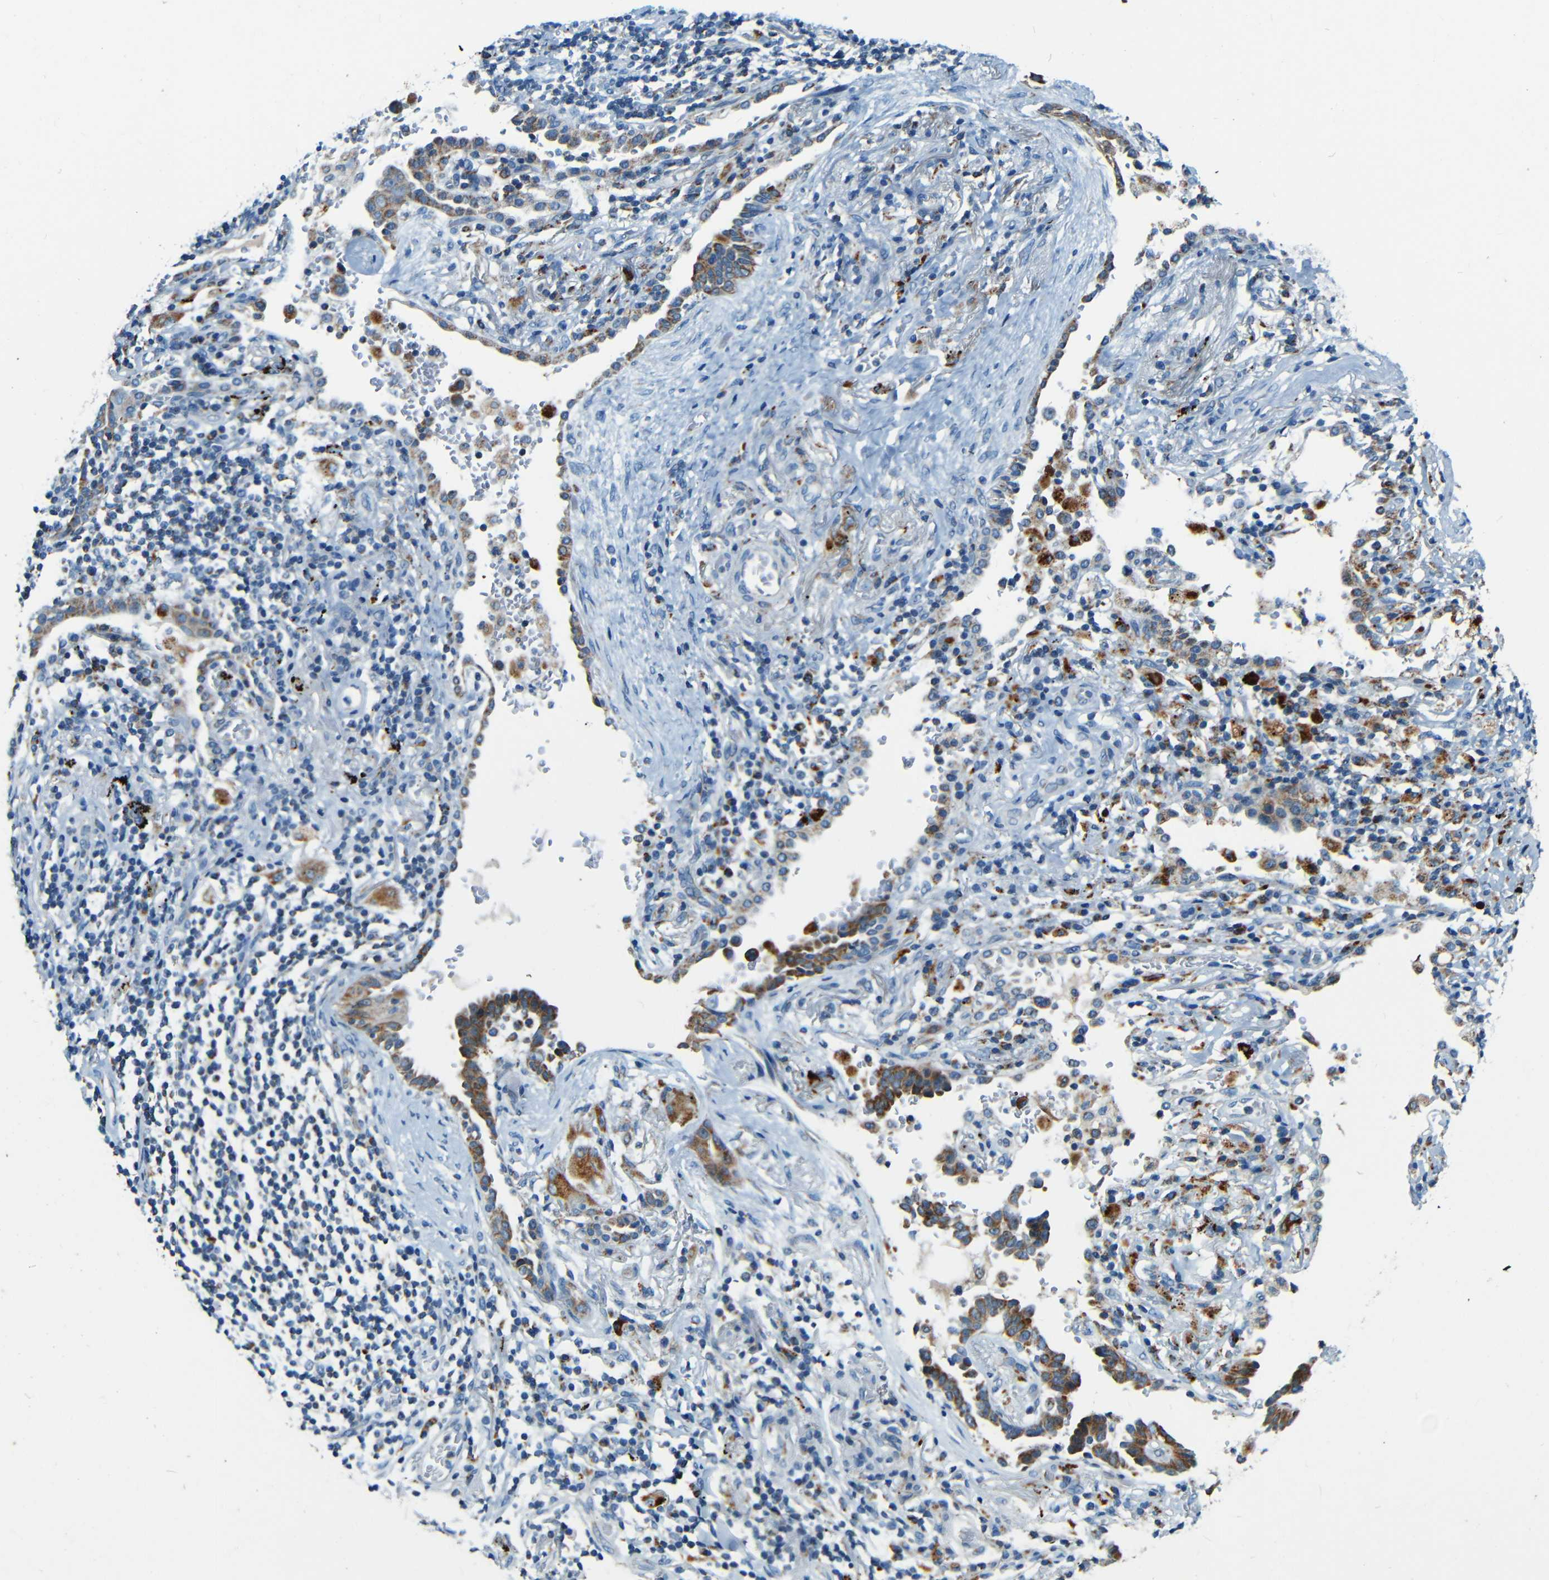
{"staining": {"intensity": "moderate", "quantity": ">75%", "location": "cytoplasmic/membranous"}, "tissue": "lung cancer", "cell_type": "Tumor cells", "image_type": "cancer", "snomed": [{"axis": "morphology", "description": "Adenocarcinoma, NOS"}, {"axis": "topography", "description": "Lung"}], "caption": "Moderate cytoplasmic/membranous positivity for a protein is seen in about >75% of tumor cells of lung cancer (adenocarcinoma) using immunohistochemistry.", "gene": "WSCD2", "patient": {"sex": "female", "age": 64}}